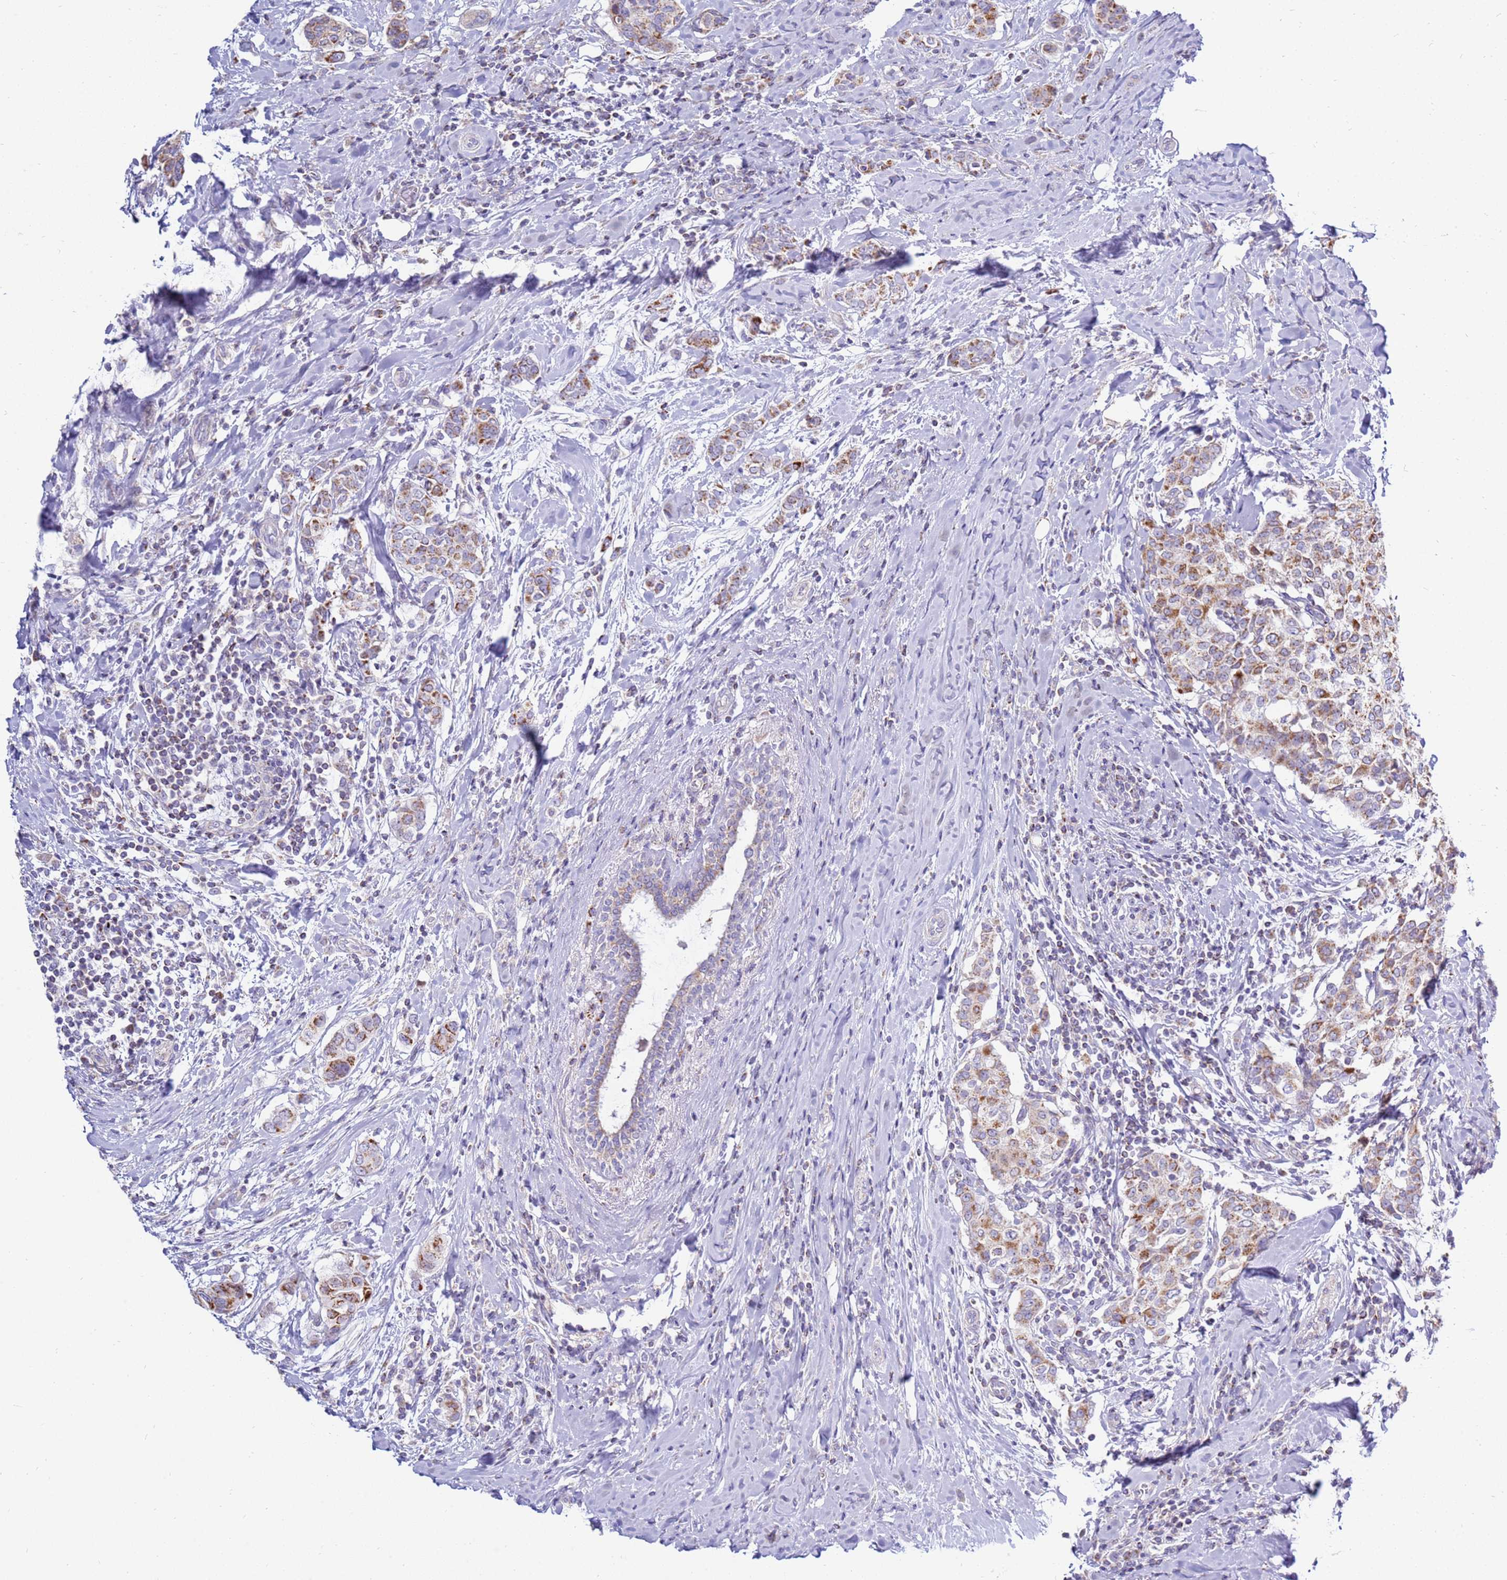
{"staining": {"intensity": "moderate", "quantity": ">75%", "location": "cytoplasmic/membranous"}, "tissue": "breast cancer", "cell_type": "Tumor cells", "image_type": "cancer", "snomed": [{"axis": "morphology", "description": "Lobular carcinoma"}, {"axis": "topography", "description": "Breast"}], "caption": "Brown immunohistochemical staining in human breast lobular carcinoma reveals moderate cytoplasmic/membranous positivity in about >75% of tumor cells. (brown staining indicates protein expression, while blue staining denotes nuclei).", "gene": "IGF1R", "patient": {"sex": "female", "age": 51}}